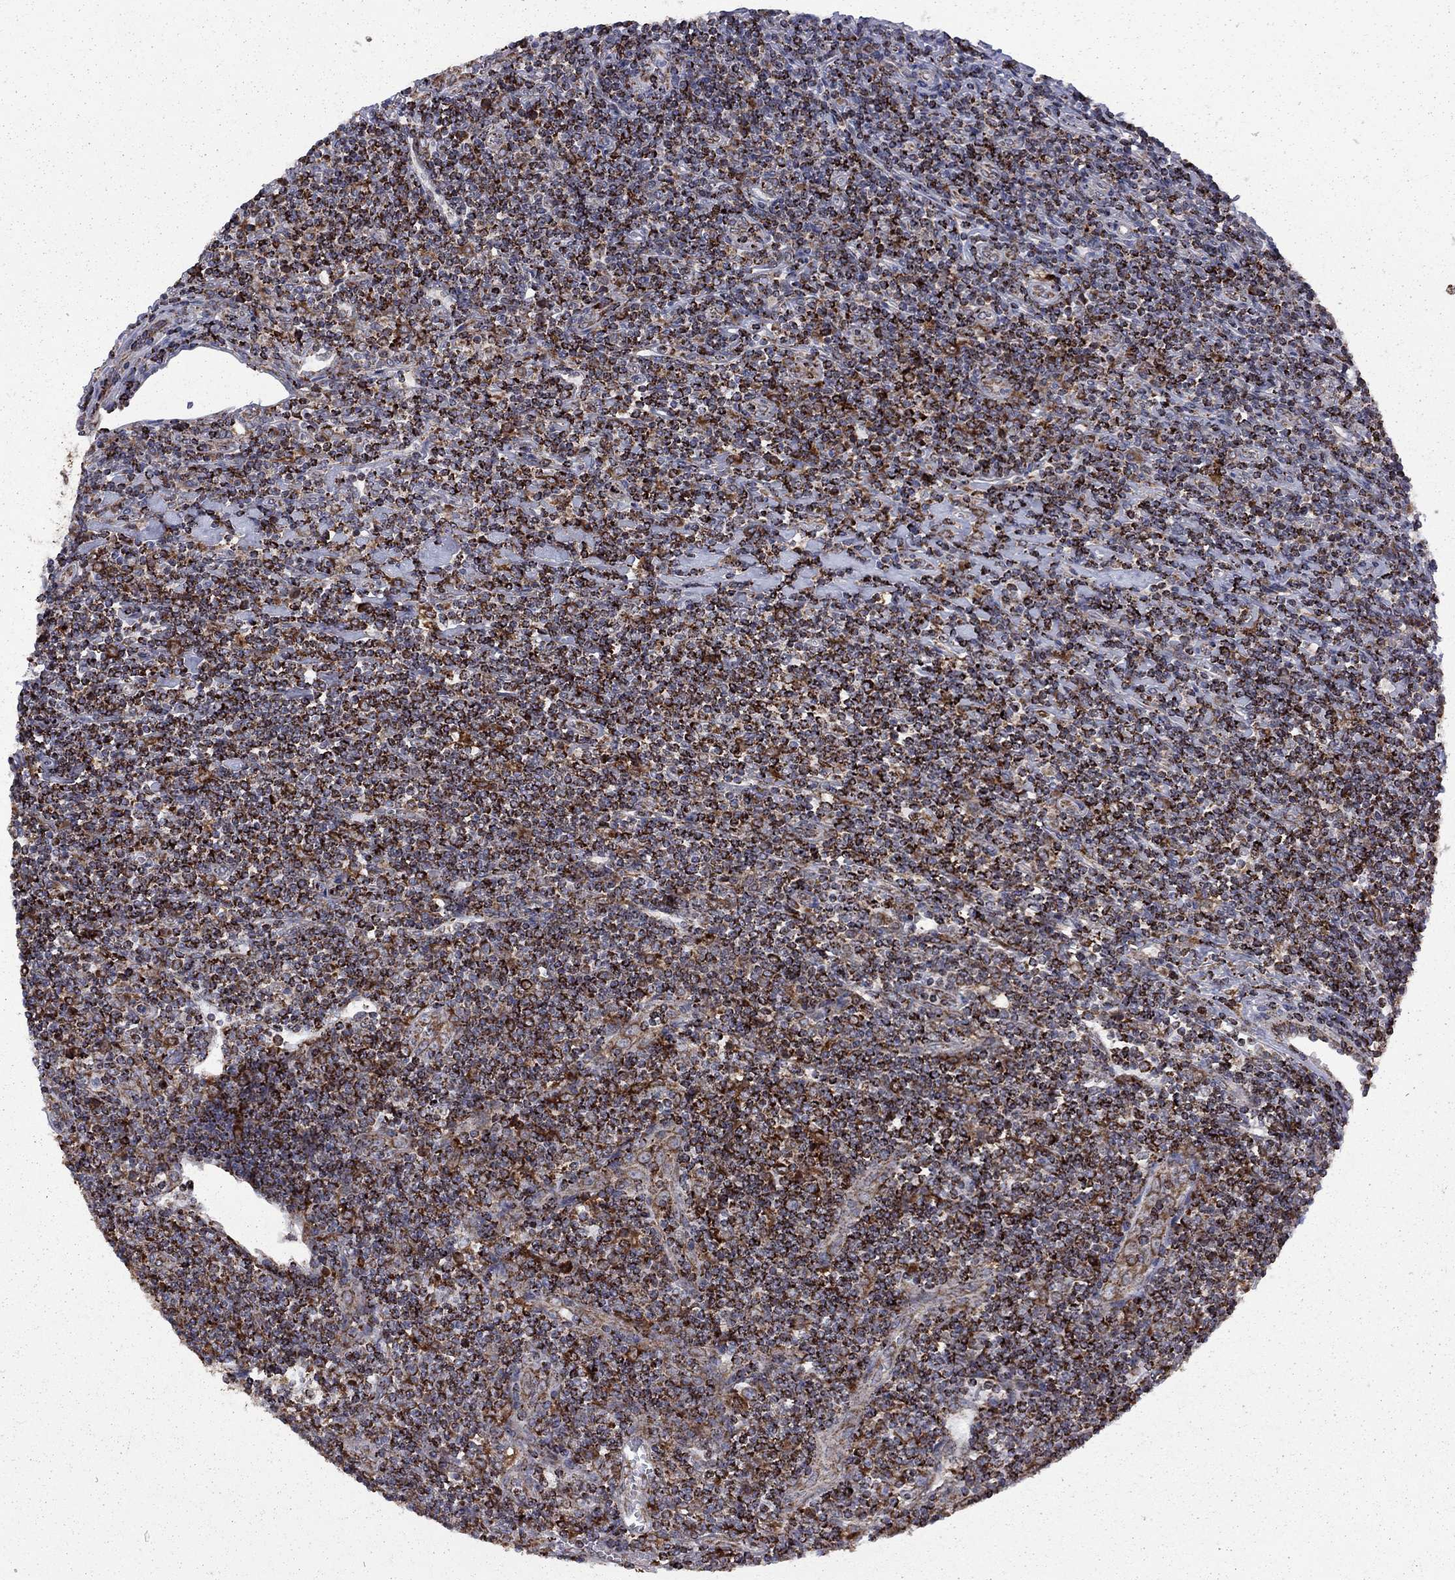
{"staining": {"intensity": "strong", "quantity": ">75%", "location": "cytoplasmic/membranous"}, "tissue": "lymphoma", "cell_type": "Tumor cells", "image_type": "cancer", "snomed": [{"axis": "morphology", "description": "Hodgkin's disease, NOS"}, {"axis": "topography", "description": "Lymph node"}], "caption": "Tumor cells demonstrate high levels of strong cytoplasmic/membranous staining in about >75% of cells in Hodgkin's disease.", "gene": "CLPTM1", "patient": {"sex": "male", "age": 40}}